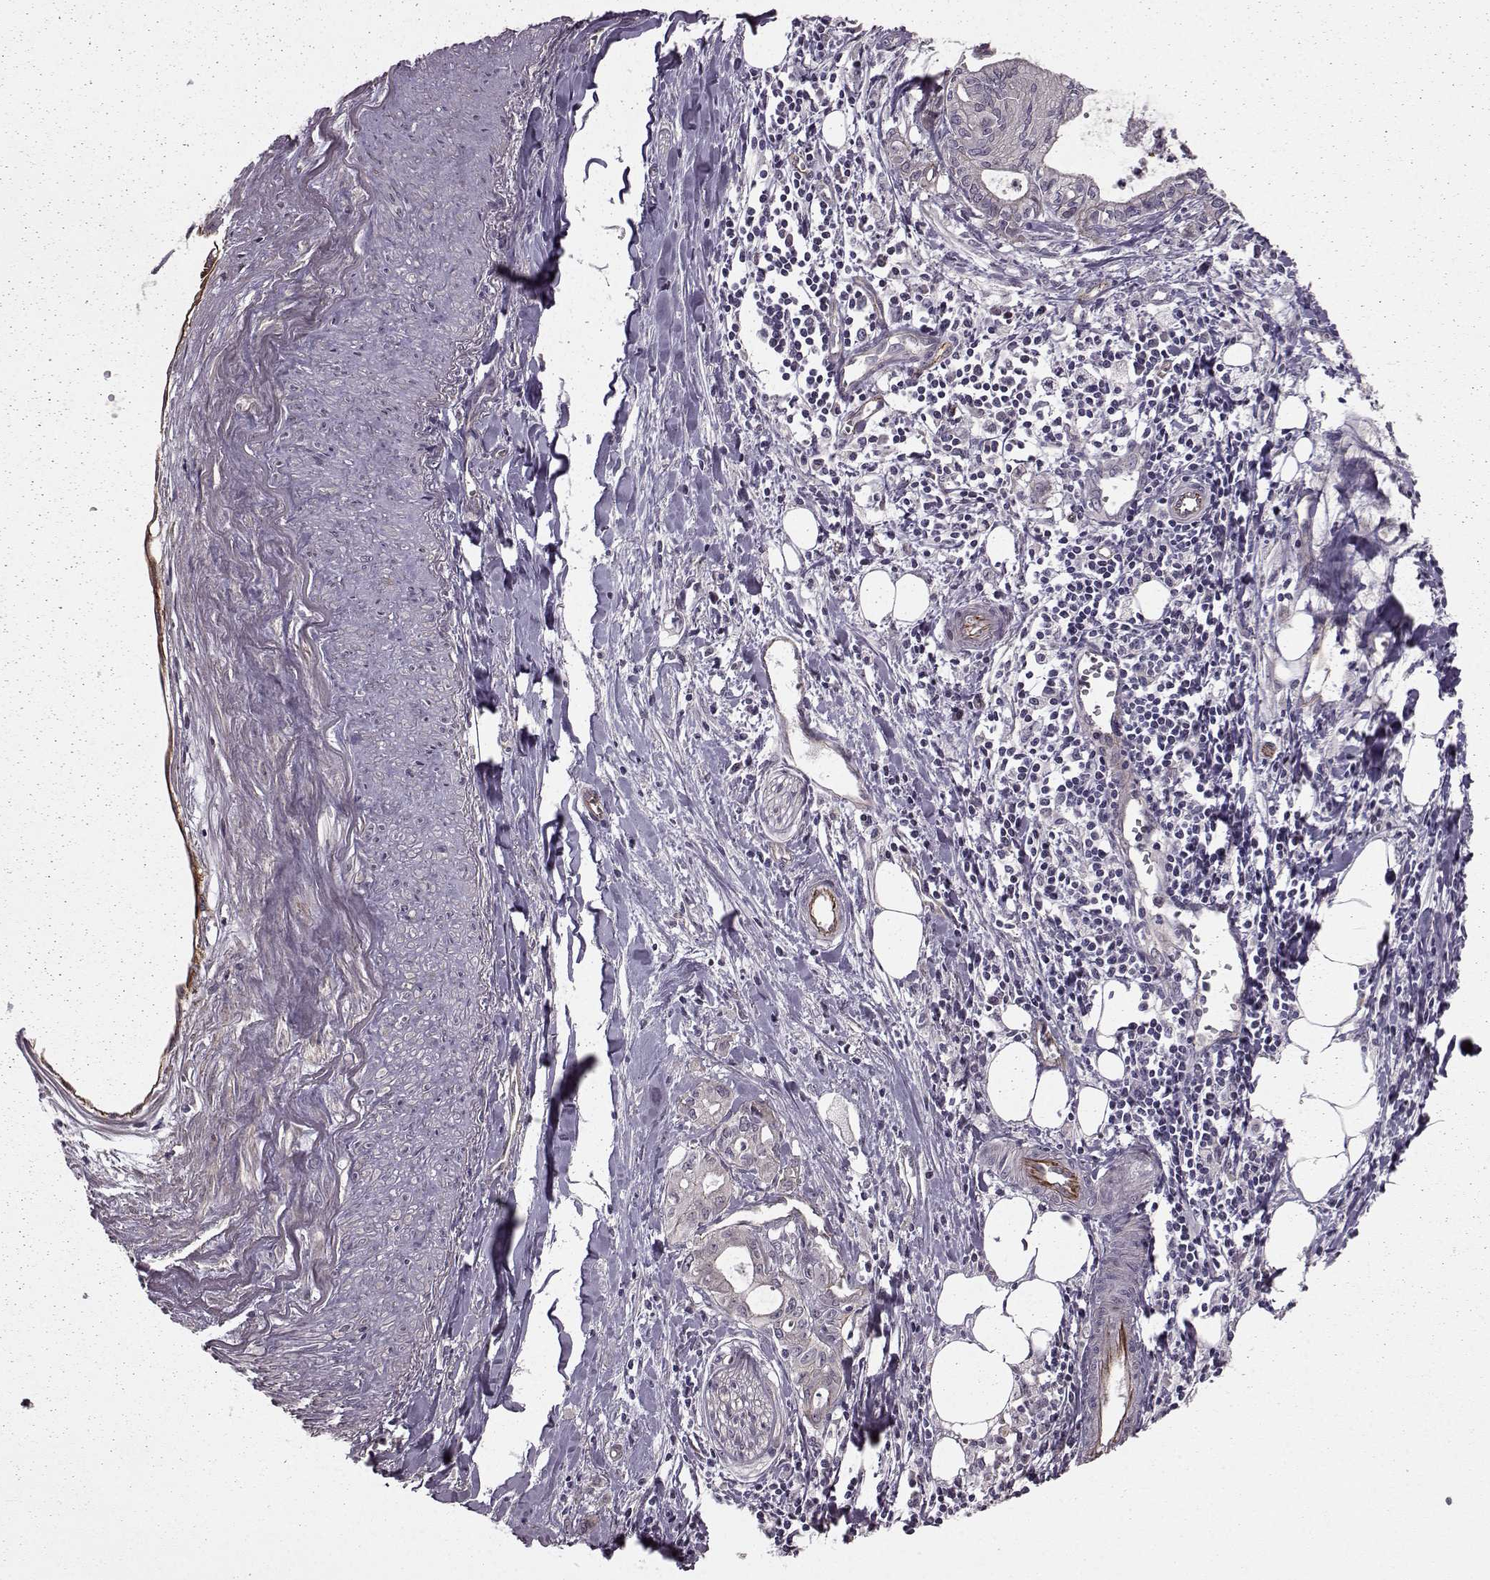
{"staining": {"intensity": "negative", "quantity": "none", "location": "none"}, "tissue": "pancreatic cancer", "cell_type": "Tumor cells", "image_type": "cancer", "snomed": [{"axis": "morphology", "description": "Adenocarcinoma, NOS"}, {"axis": "topography", "description": "Pancreas"}], "caption": "This photomicrograph is of adenocarcinoma (pancreatic) stained with IHC to label a protein in brown with the nuclei are counter-stained blue. There is no staining in tumor cells.", "gene": "SYNPO", "patient": {"sex": "male", "age": 71}}